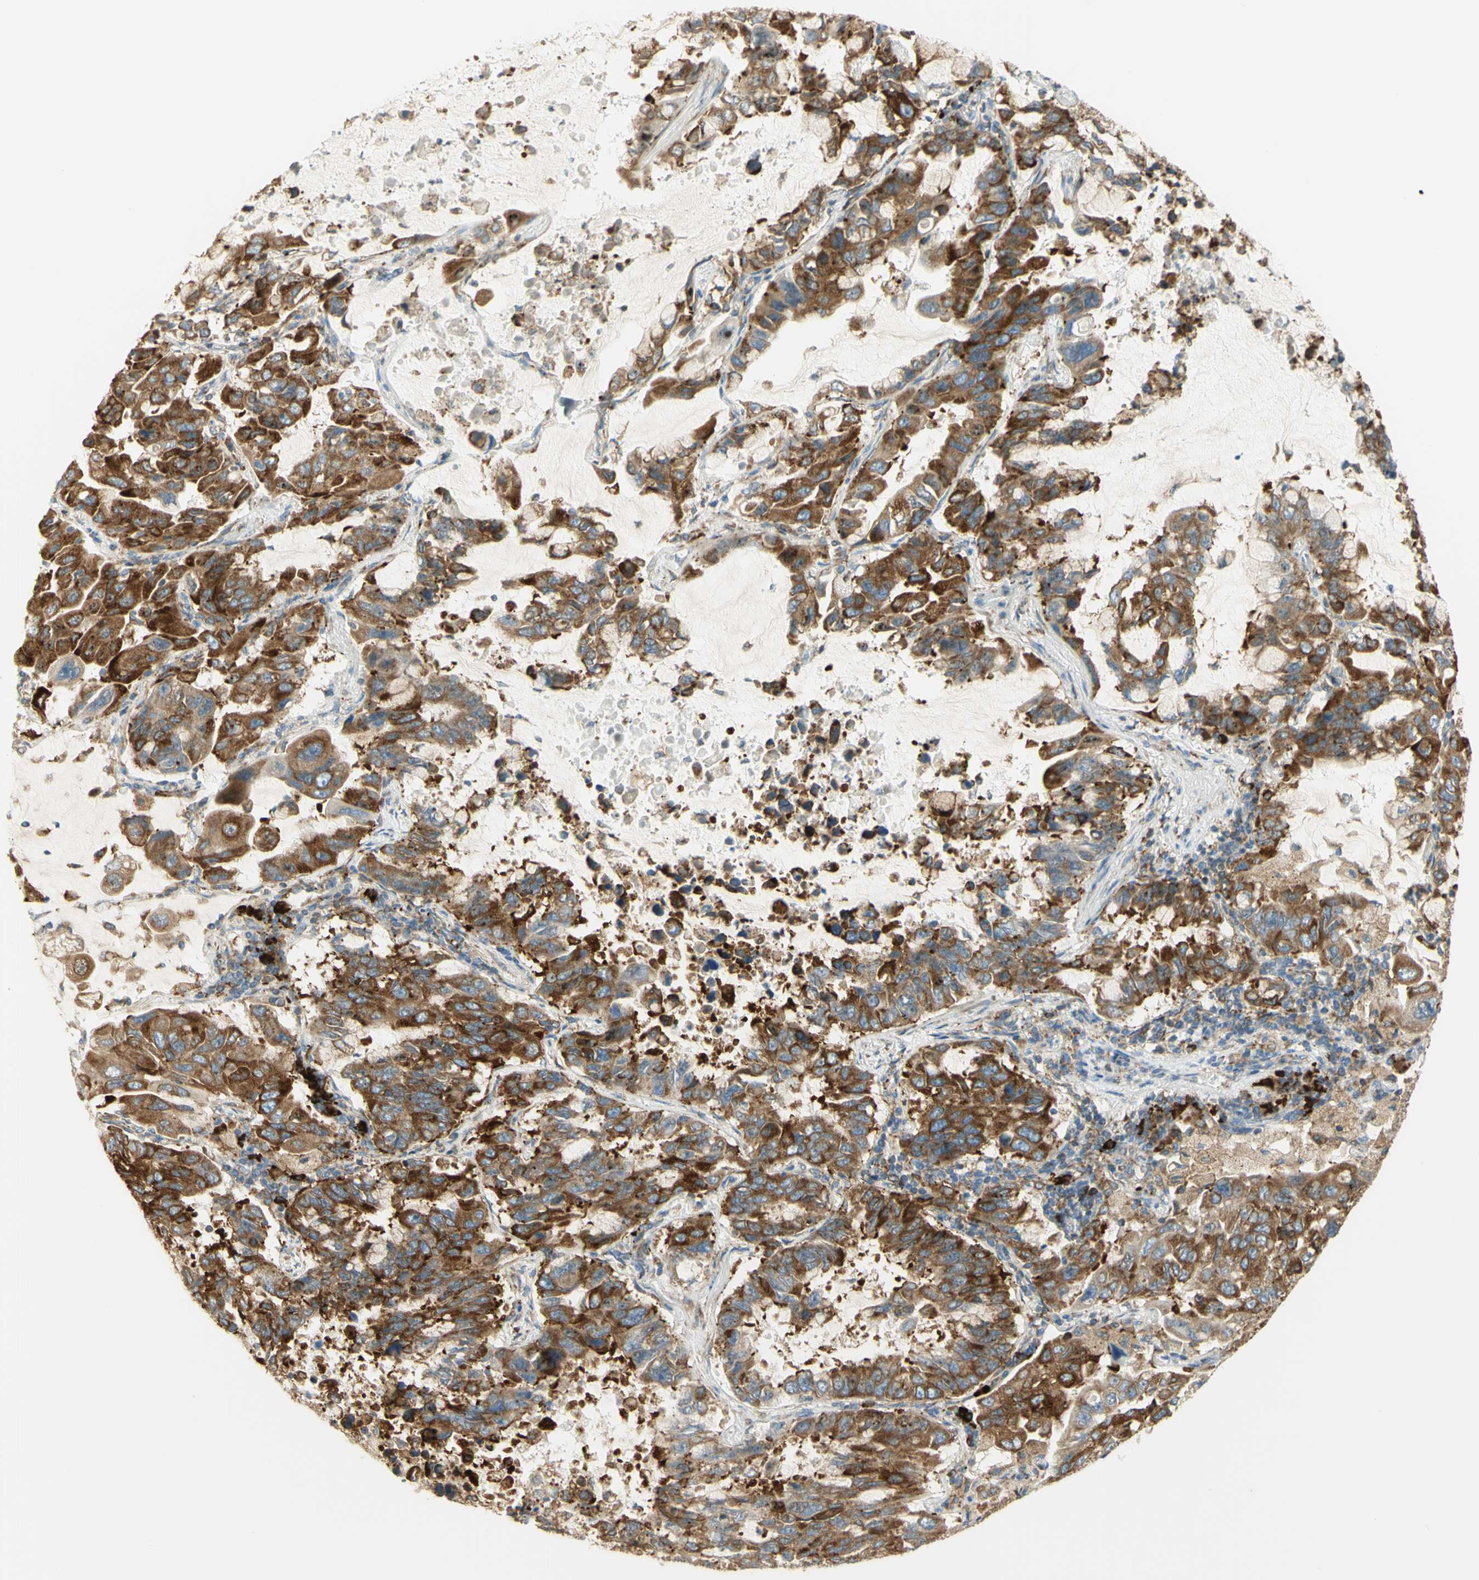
{"staining": {"intensity": "strong", "quantity": ">75%", "location": "cytoplasmic/membranous"}, "tissue": "lung cancer", "cell_type": "Tumor cells", "image_type": "cancer", "snomed": [{"axis": "morphology", "description": "Adenocarcinoma, NOS"}, {"axis": "topography", "description": "Lung"}], "caption": "This micrograph exhibits adenocarcinoma (lung) stained with immunohistochemistry to label a protein in brown. The cytoplasmic/membranous of tumor cells show strong positivity for the protein. Nuclei are counter-stained blue.", "gene": "MANF", "patient": {"sex": "male", "age": 64}}